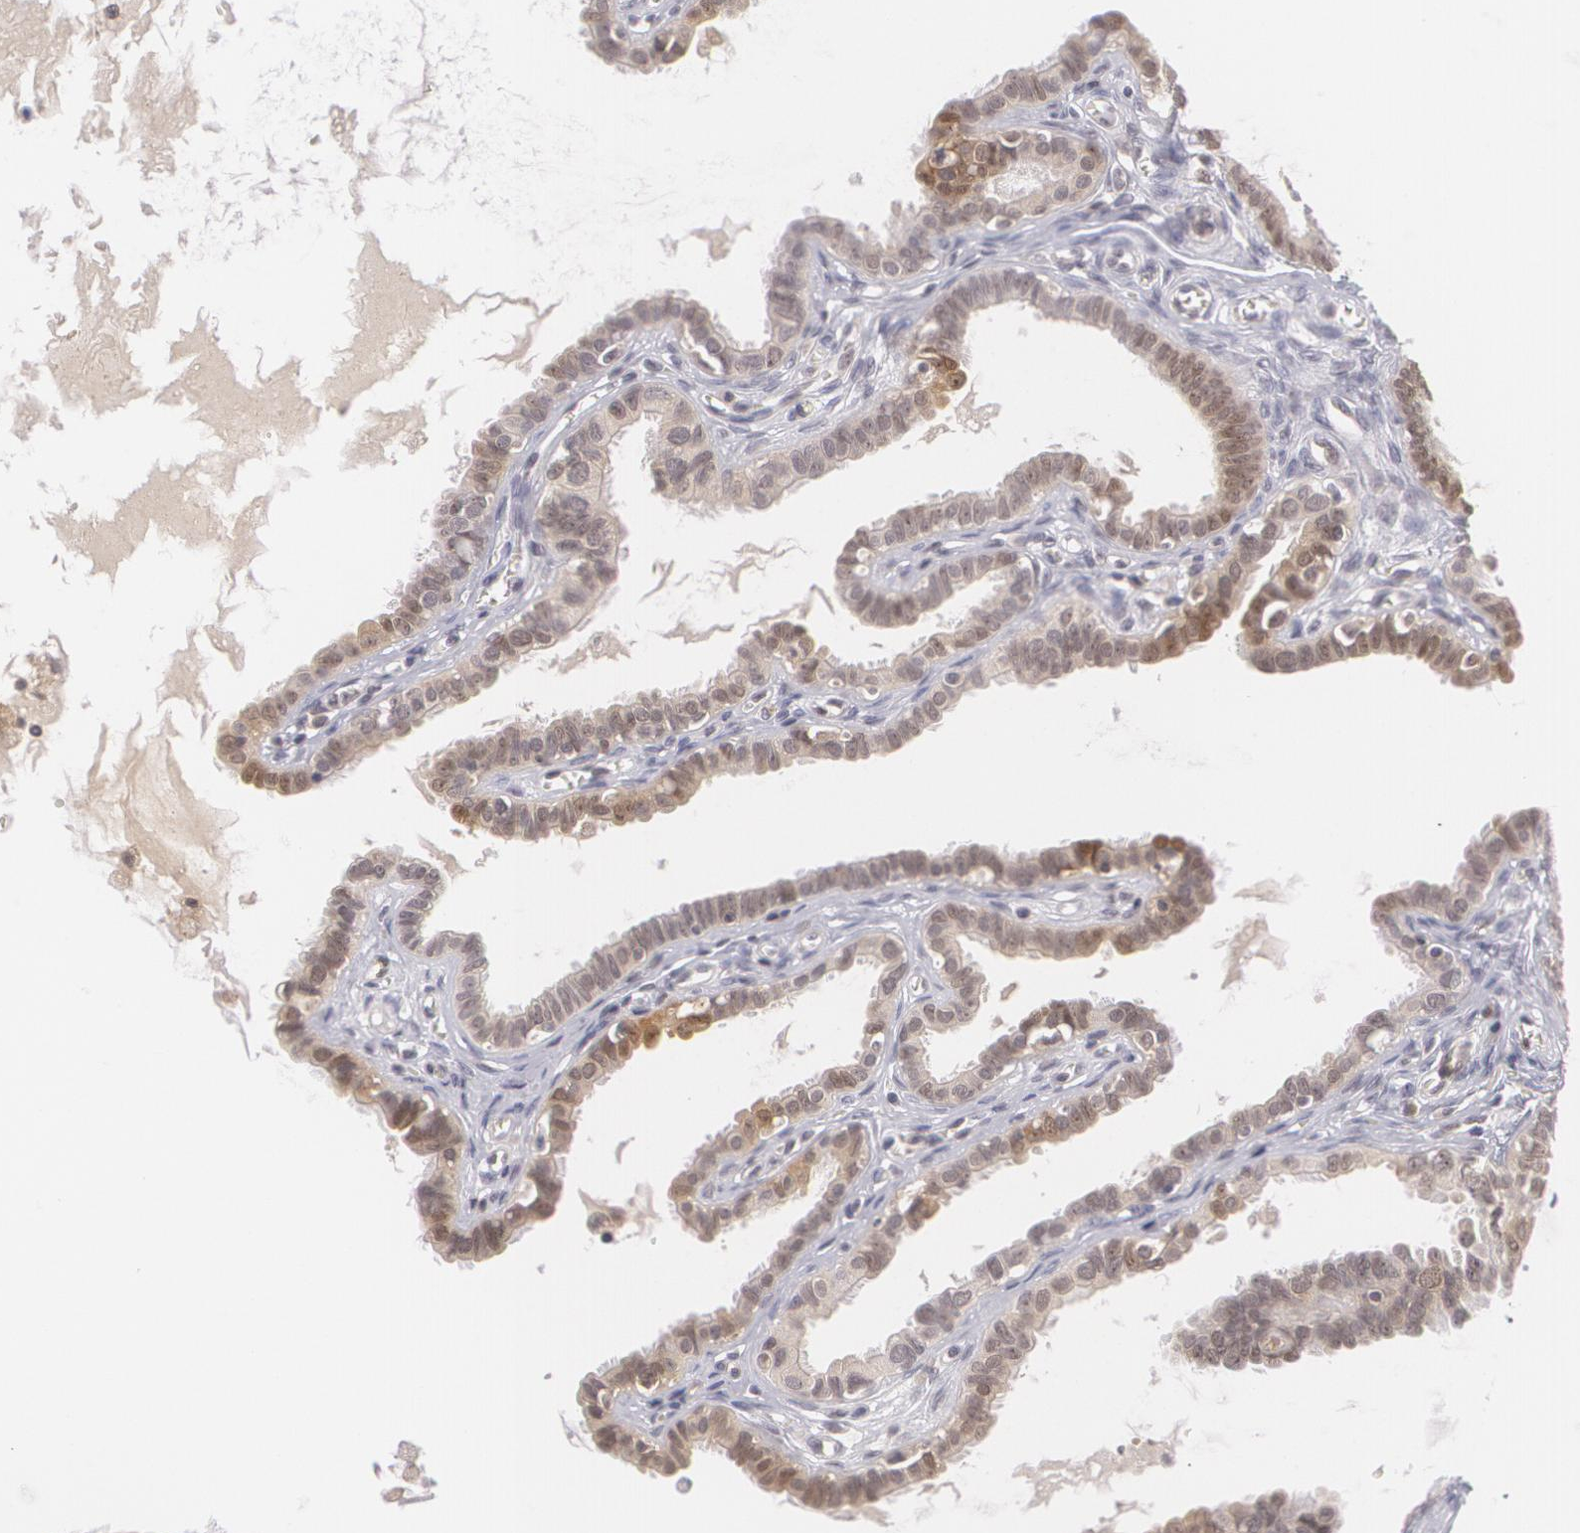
{"staining": {"intensity": "moderate", "quantity": ">75%", "location": "cytoplasmic/membranous"}, "tissue": "fallopian tube", "cell_type": "Glandular cells", "image_type": "normal", "snomed": [{"axis": "morphology", "description": "Normal tissue, NOS"}, {"axis": "topography", "description": "Fallopian tube"}], "caption": "Moderate cytoplasmic/membranous positivity for a protein is identified in about >75% of glandular cells of benign fallopian tube using immunohistochemistry (IHC).", "gene": "BCL10", "patient": {"sex": "female", "age": 67}}